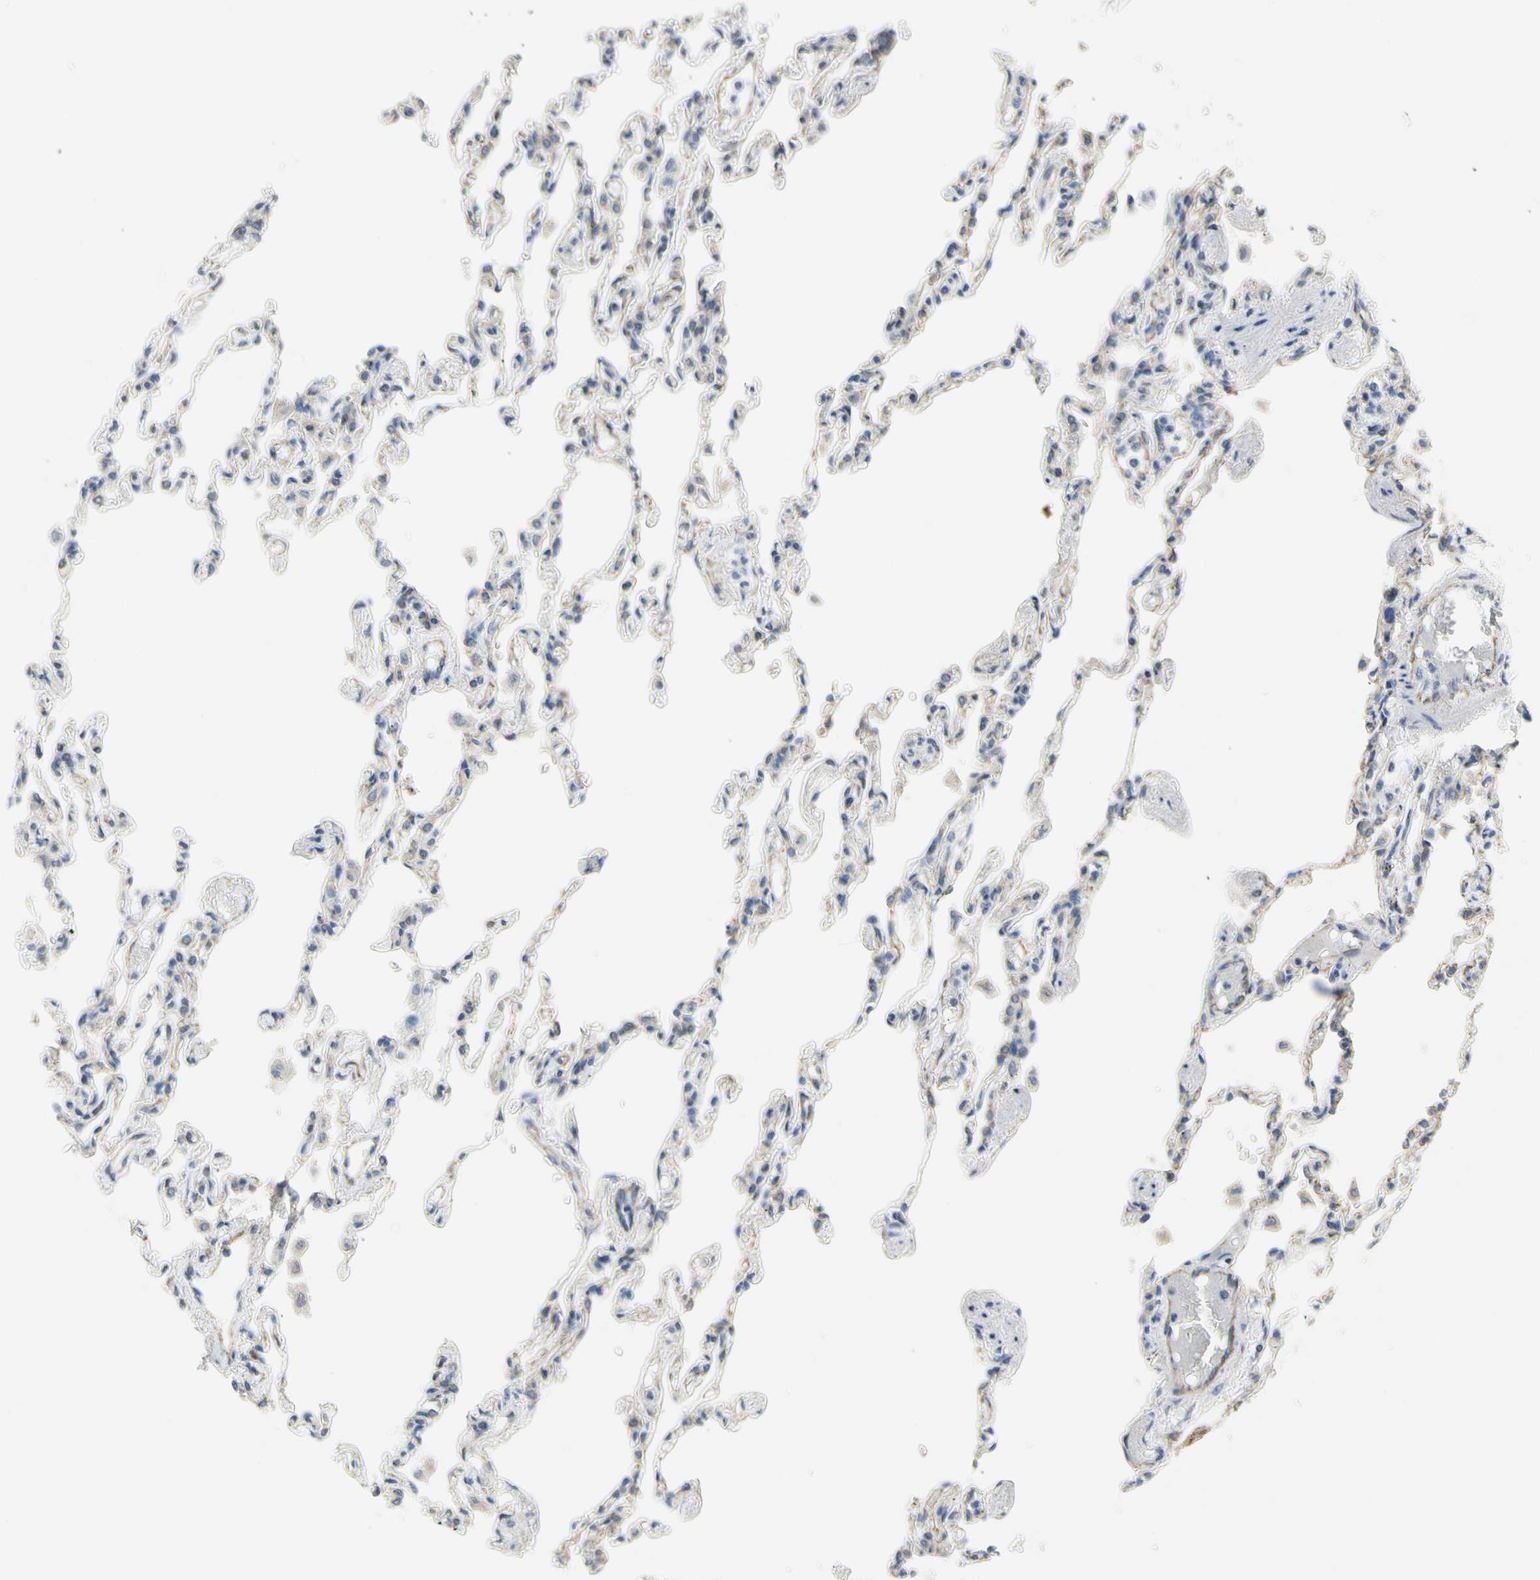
{"staining": {"intensity": "weak", "quantity": ">75%", "location": "cytoplasmic/membranous"}, "tissue": "lung", "cell_type": "Alveolar cells", "image_type": "normal", "snomed": [{"axis": "morphology", "description": "Normal tissue, NOS"}, {"axis": "topography", "description": "Lung"}], "caption": "Brown immunohistochemical staining in benign human lung shows weak cytoplasmic/membranous expression in about >75% of alveolar cells.", "gene": "LGR6", "patient": {"sex": "male", "age": 21}}